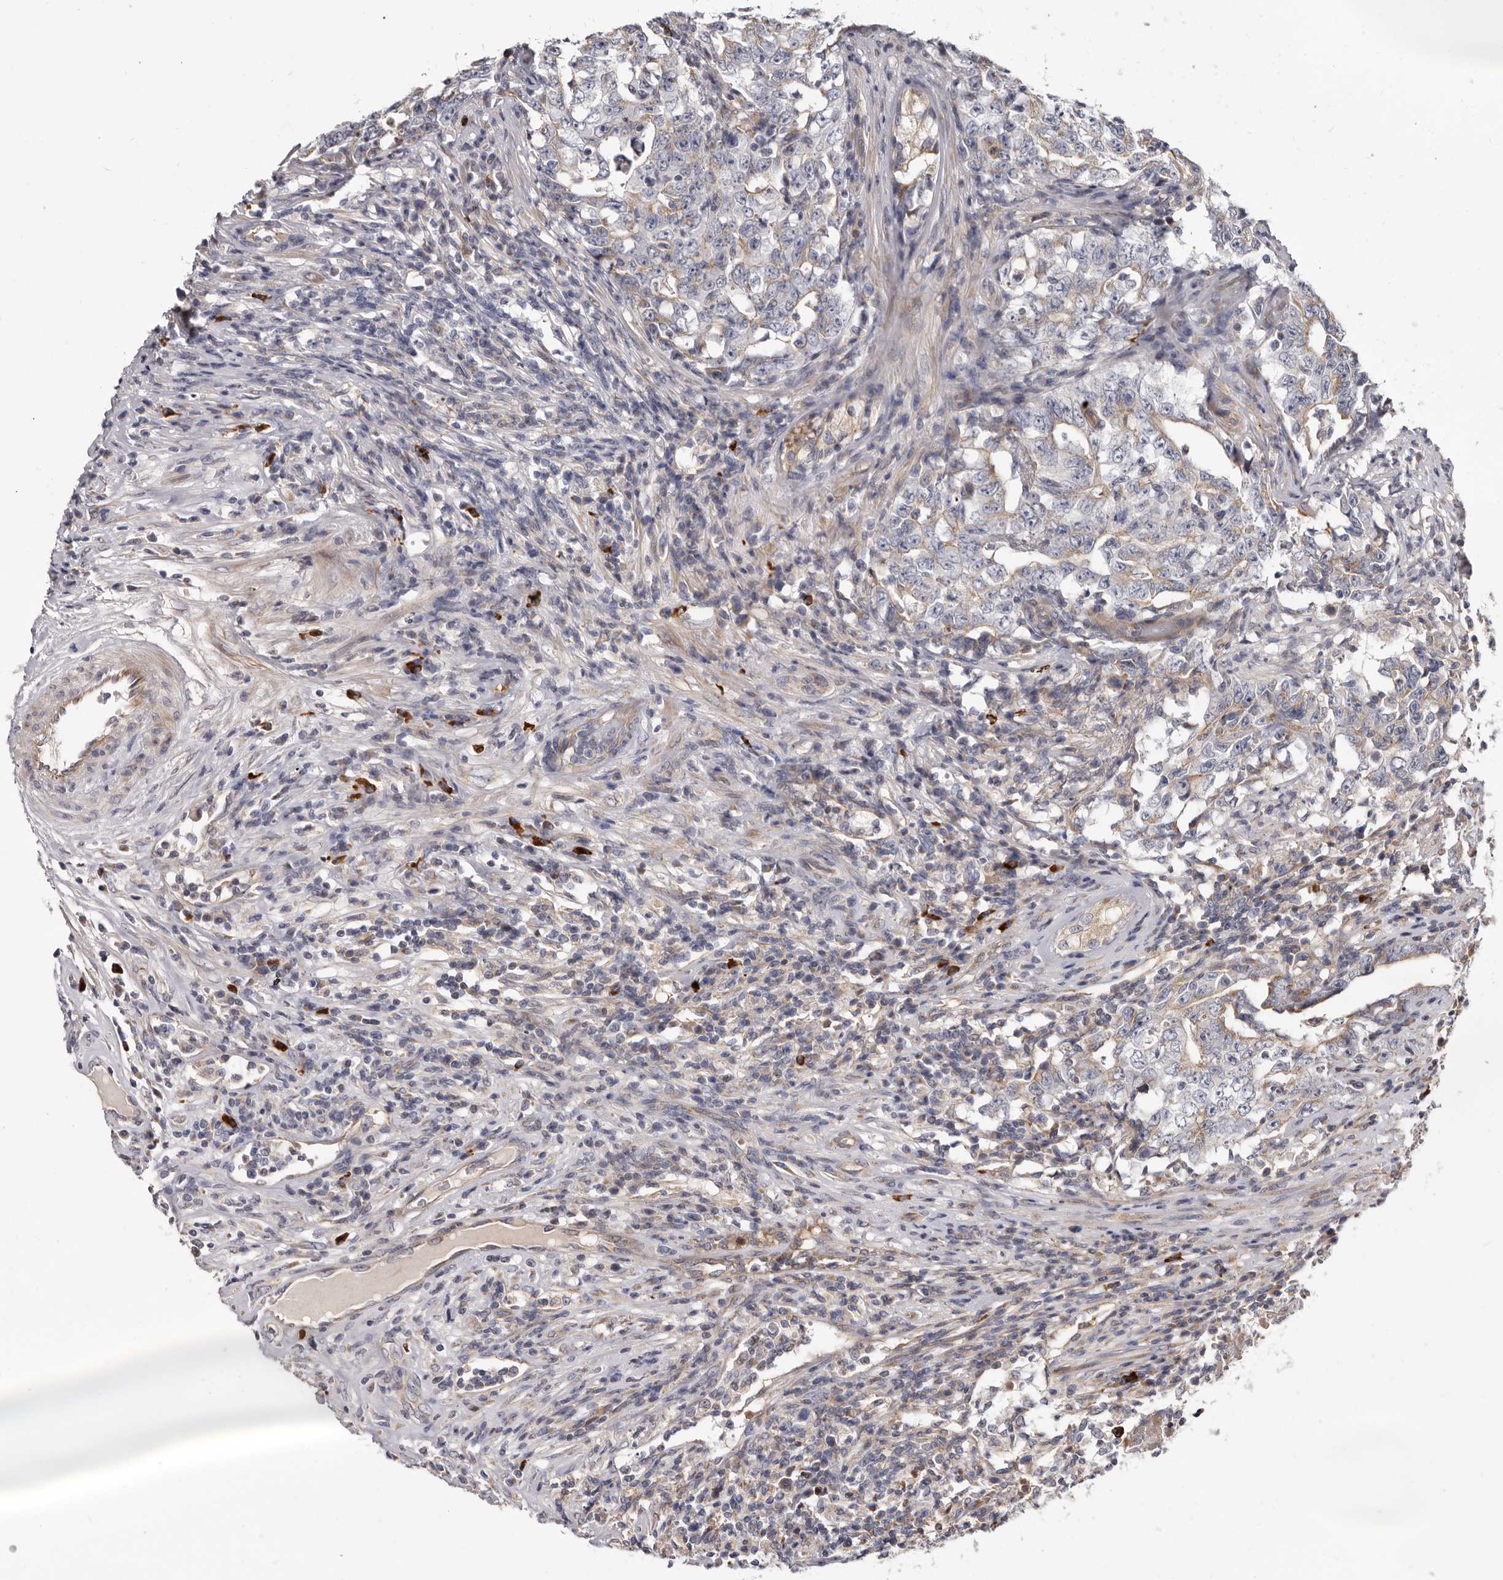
{"staining": {"intensity": "weak", "quantity": "25%-75%", "location": "cytoplasmic/membranous"}, "tissue": "testis cancer", "cell_type": "Tumor cells", "image_type": "cancer", "snomed": [{"axis": "morphology", "description": "Carcinoma, Embryonal, NOS"}, {"axis": "topography", "description": "Testis"}], "caption": "A high-resolution photomicrograph shows IHC staining of testis cancer (embryonal carcinoma), which shows weak cytoplasmic/membranous positivity in about 25%-75% of tumor cells.", "gene": "ASIC5", "patient": {"sex": "male", "age": 26}}